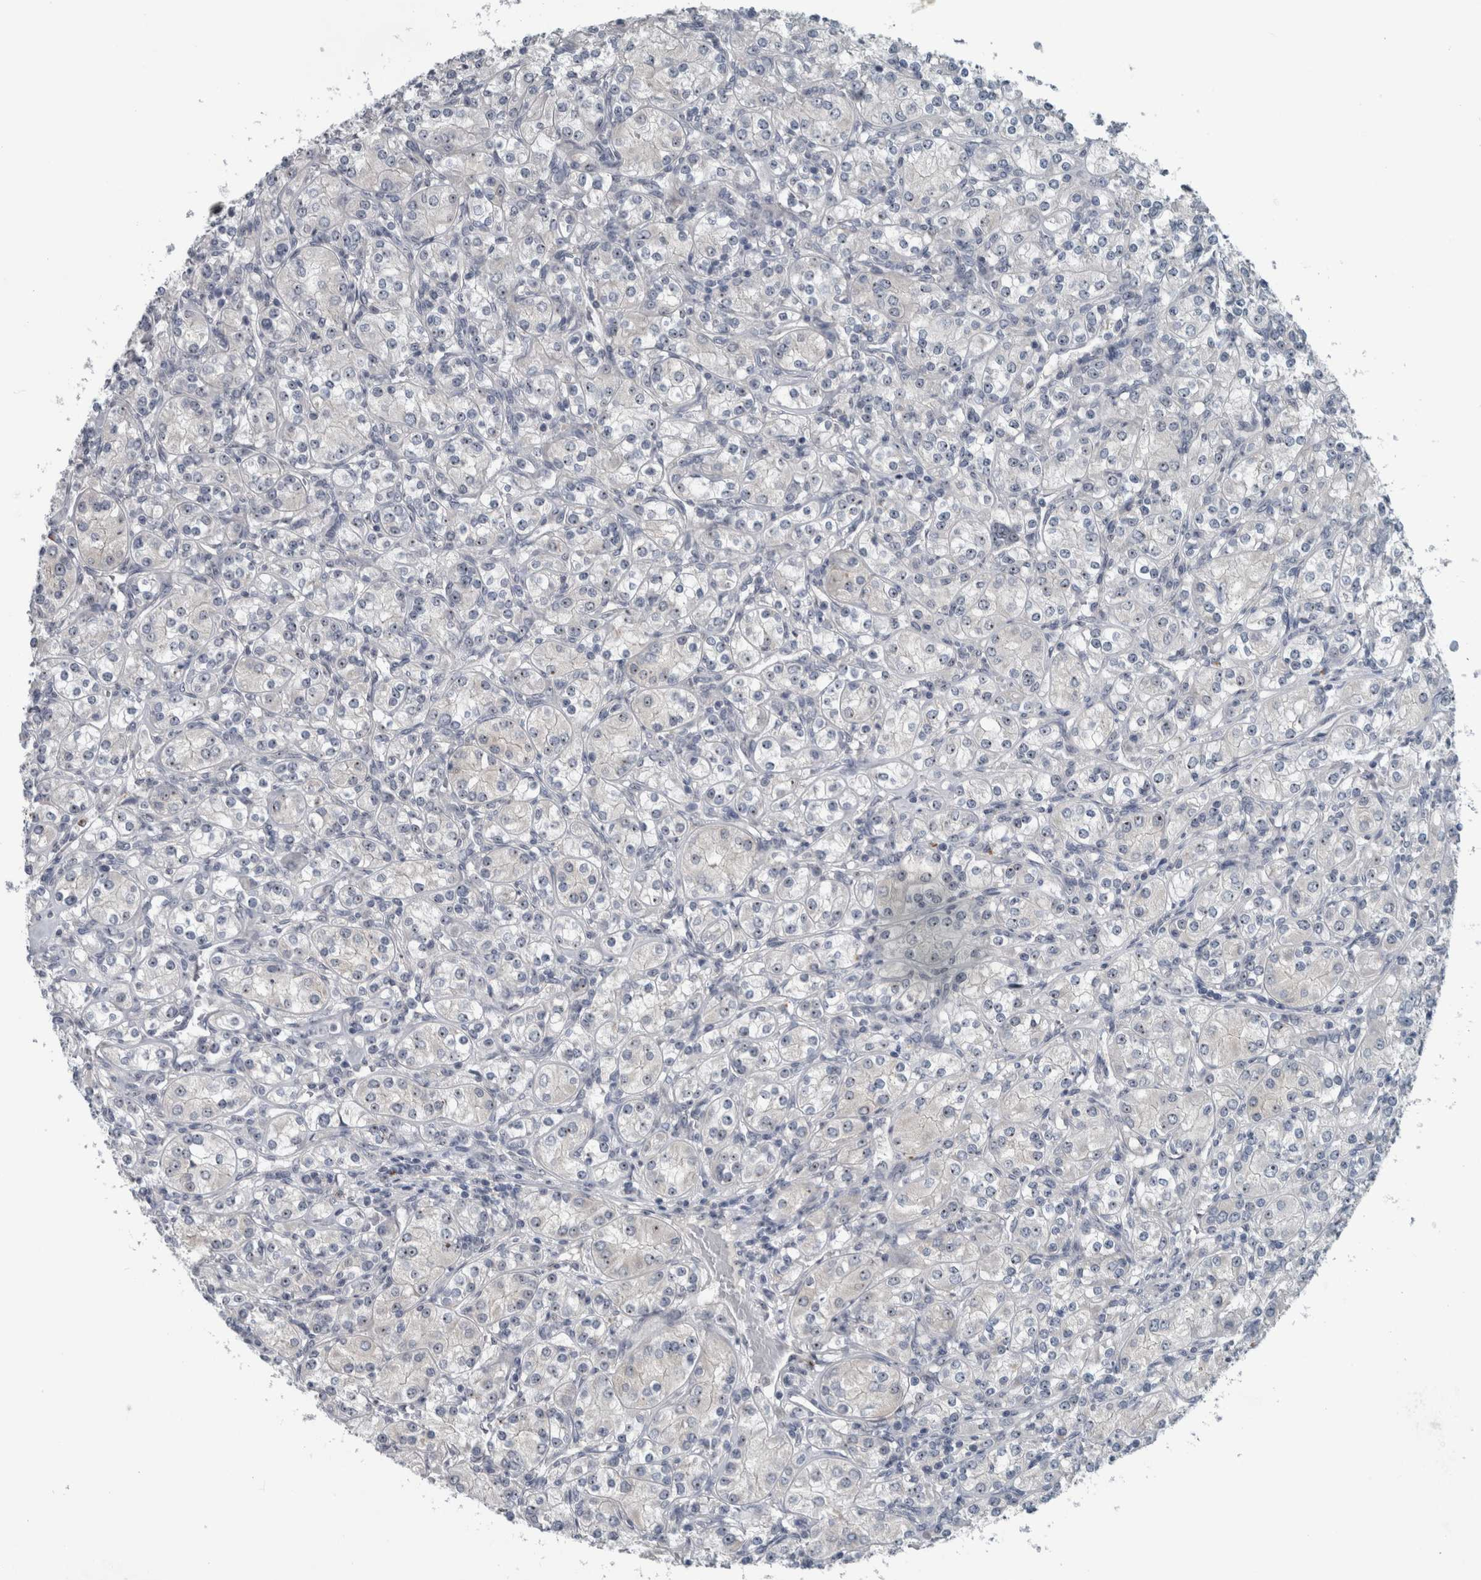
{"staining": {"intensity": "negative", "quantity": "none", "location": "none"}, "tissue": "renal cancer", "cell_type": "Tumor cells", "image_type": "cancer", "snomed": [{"axis": "morphology", "description": "Adenocarcinoma, NOS"}, {"axis": "topography", "description": "Kidney"}], "caption": "Tumor cells show no significant protein staining in renal cancer (adenocarcinoma).", "gene": "UTP6", "patient": {"sex": "male", "age": 77}}